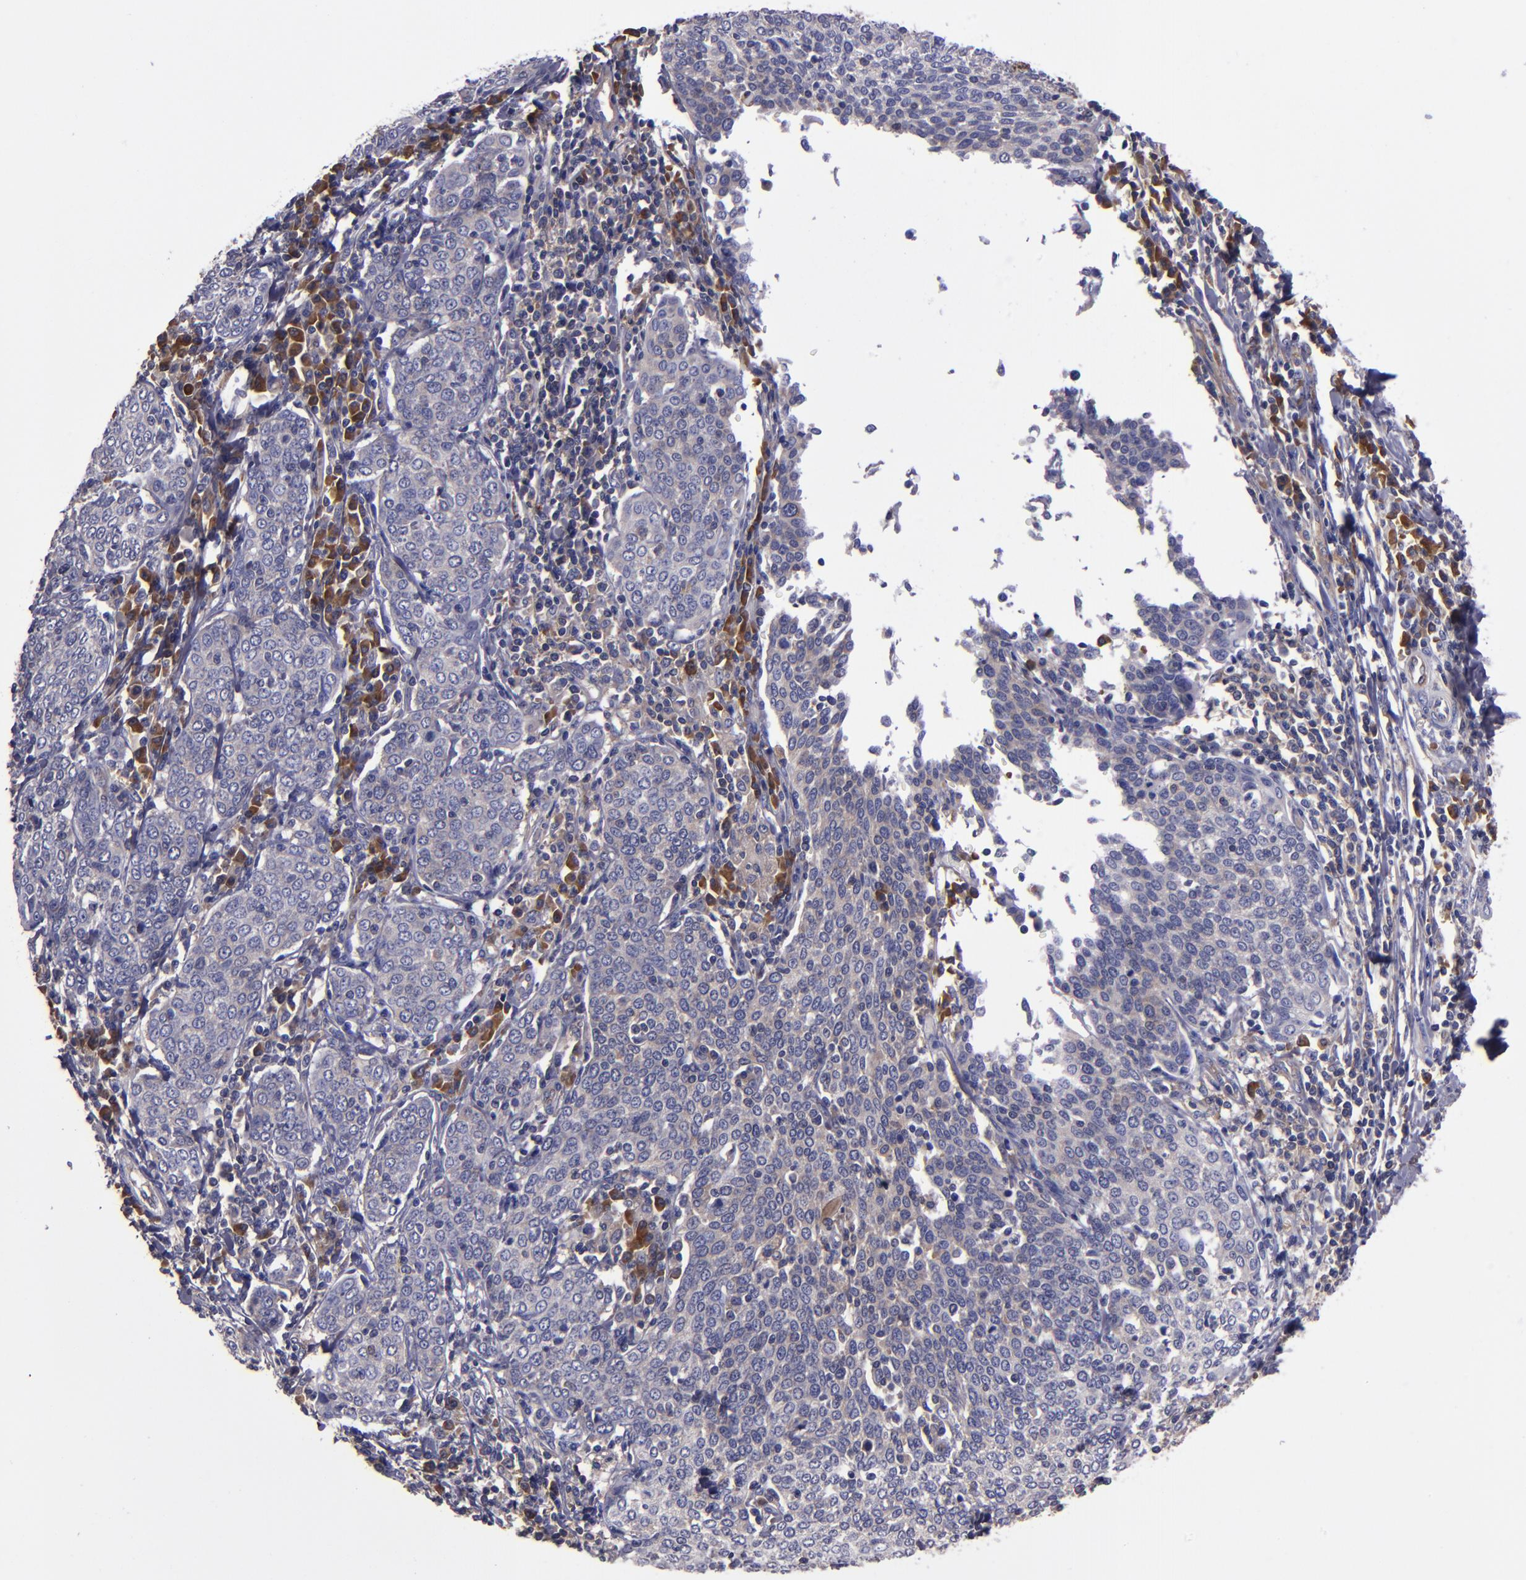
{"staining": {"intensity": "negative", "quantity": "none", "location": "none"}, "tissue": "cervical cancer", "cell_type": "Tumor cells", "image_type": "cancer", "snomed": [{"axis": "morphology", "description": "Squamous cell carcinoma, NOS"}, {"axis": "topography", "description": "Cervix"}], "caption": "Immunohistochemical staining of cervical cancer (squamous cell carcinoma) demonstrates no significant expression in tumor cells. (Brightfield microscopy of DAB (3,3'-diaminobenzidine) IHC at high magnification).", "gene": "CARS1", "patient": {"sex": "female", "age": 40}}